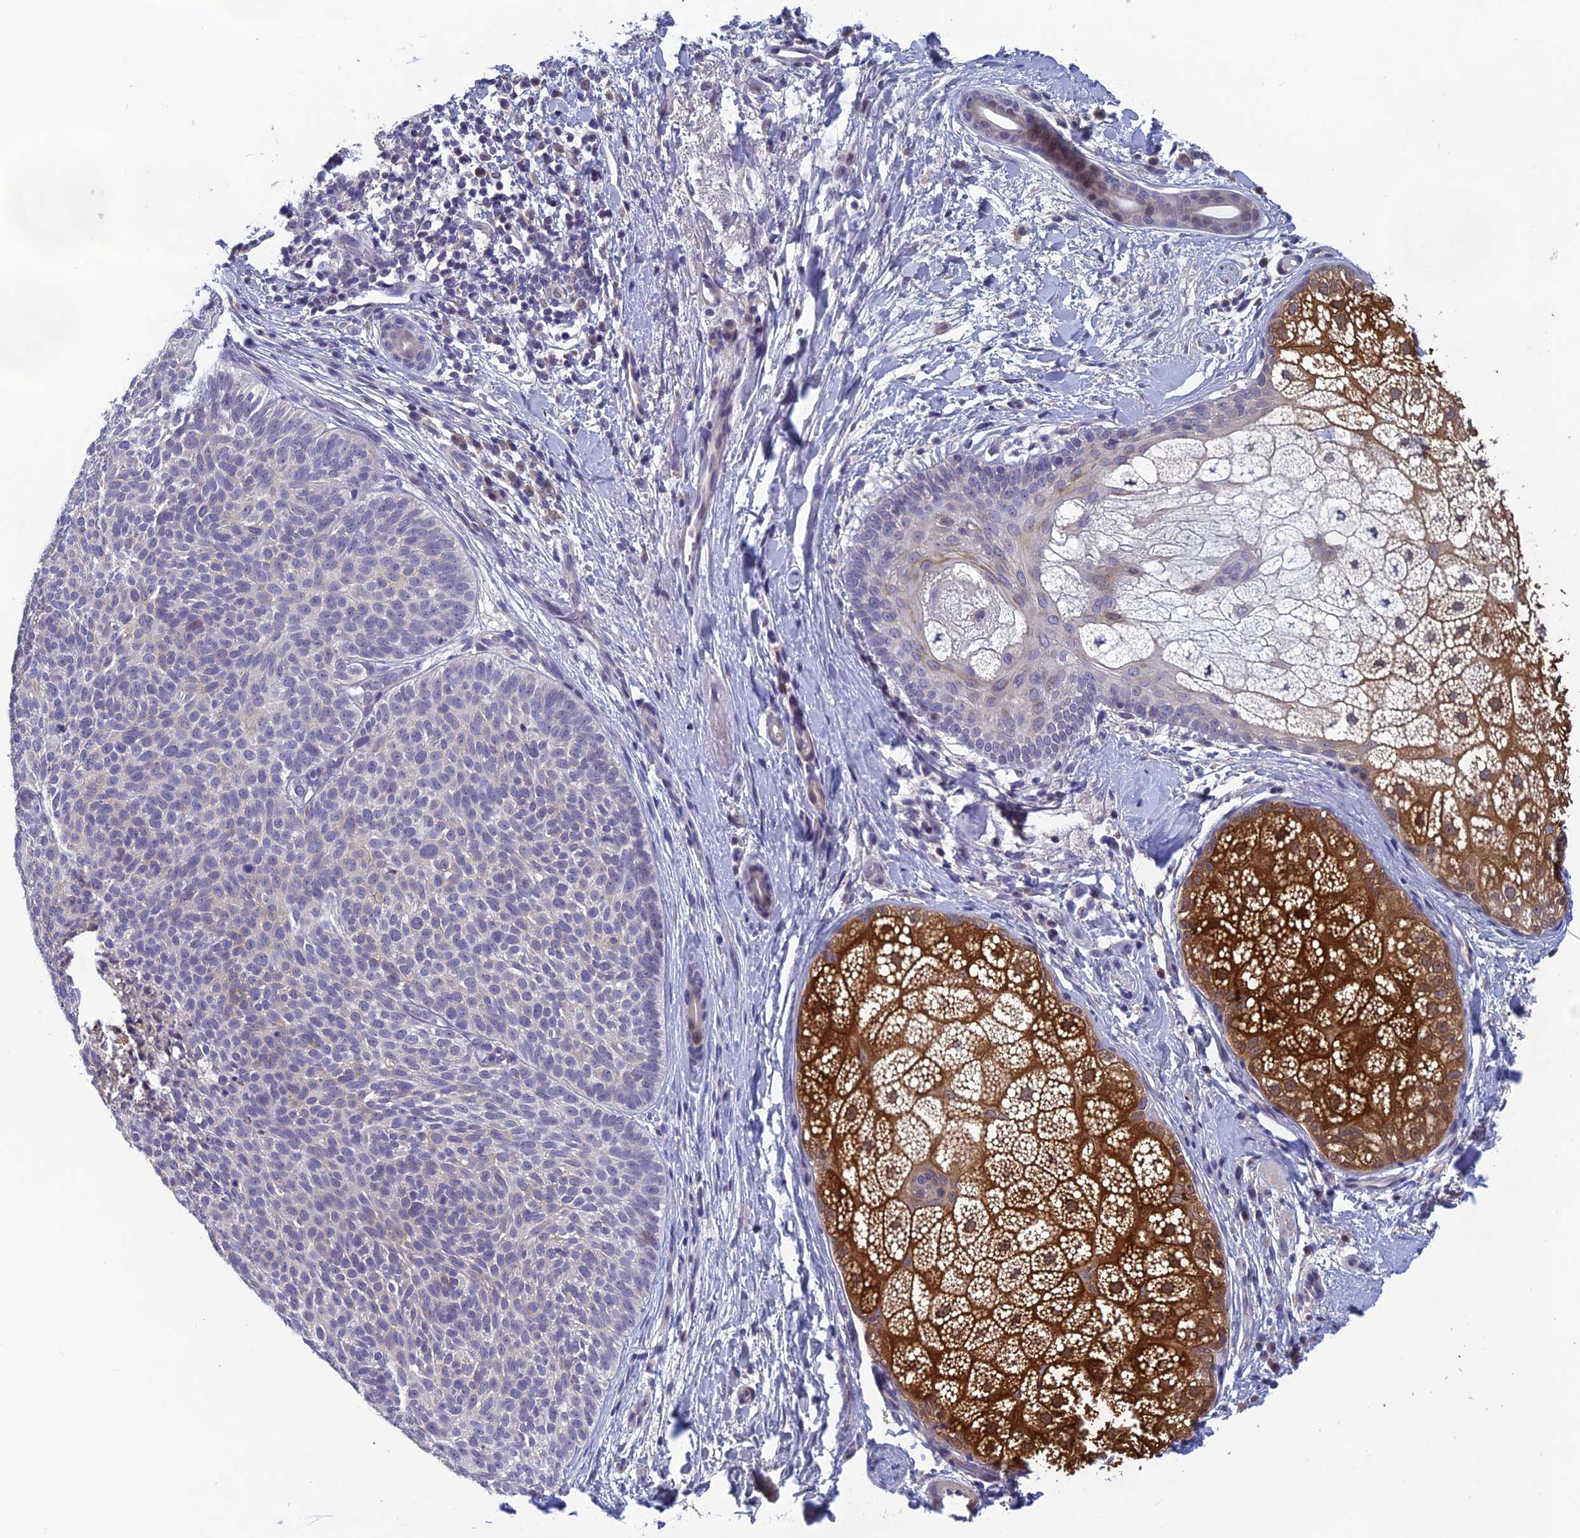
{"staining": {"intensity": "weak", "quantity": "<25%", "location": "cytoplasmic/membranous"}, "tissue": "skin cancer", "cell_type": "Tumor cells", "image_type": "cancer", "snomed": [{"axis": "morphology", "description": "Basal cell carcinoma"}, {"axis": "topography", "description": "Skin"}], "caption": "This photomicrograph is of skin cancer (basal cell carcinoma) stained with immunohistochemistry (IHC) to label a protein in brown with the nuclei are counter-stained blue. There is no positivity in tumor cells.", "gene": "HECA", "patient": {"sex": "male", "age": 85}}